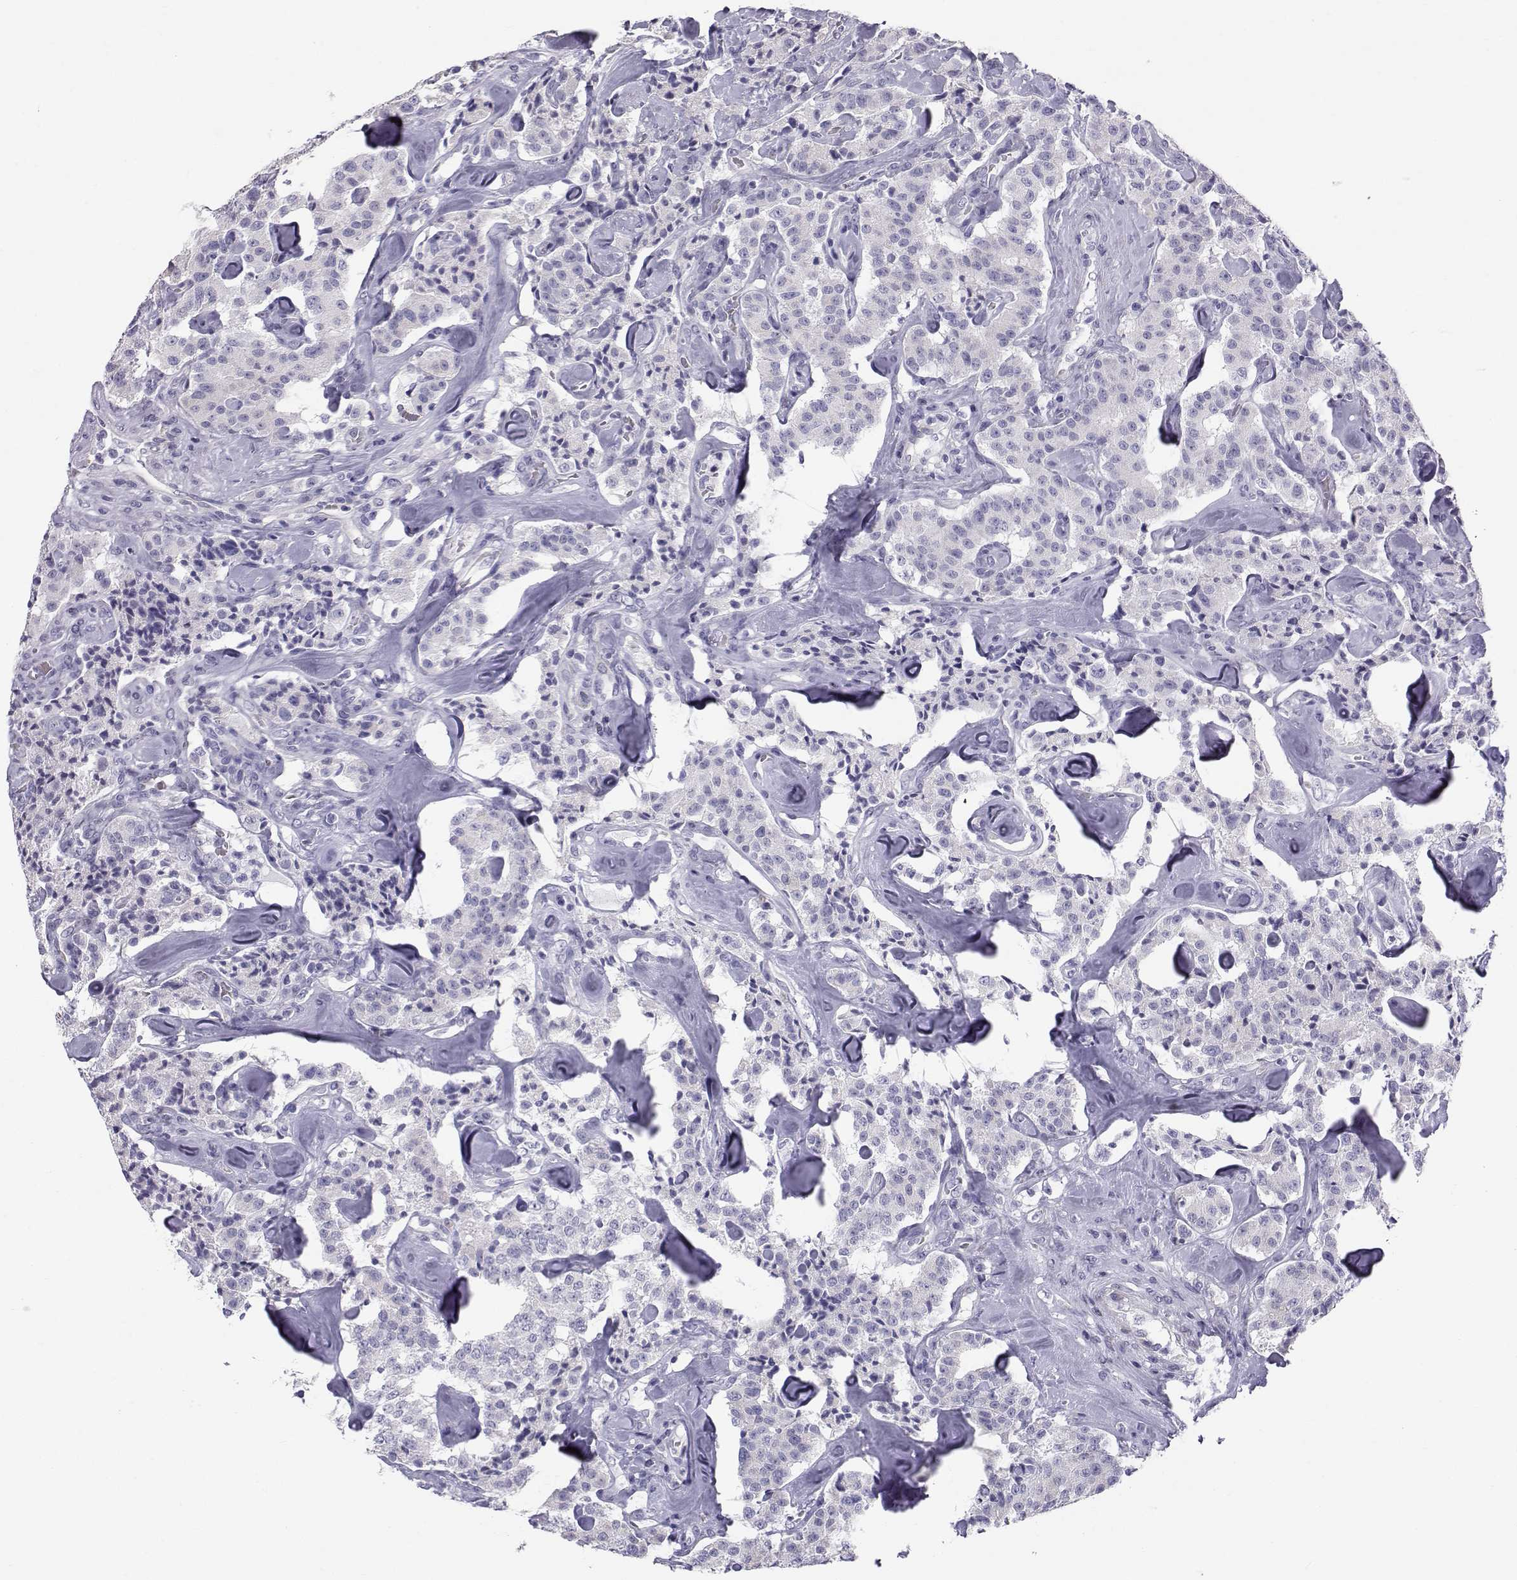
{"staining": {"intensity": "negative", "quantity": "none", "location": "none"}, "tissue": "carcinoid", "cell_type": "Tumor cells", "image_type": "cancer", "snomed": [{"axis": "morphology", "description": "Carcinoid, malignant, NOS"}, {"axis": "topography", "description": "Pancreas"}], "caption": "The photomicrograph reveals no significant positivity in tumor cells of malignant carcinoid.", "gene": "RNASE12", "patient": {"sex": "male", "age": 41}}